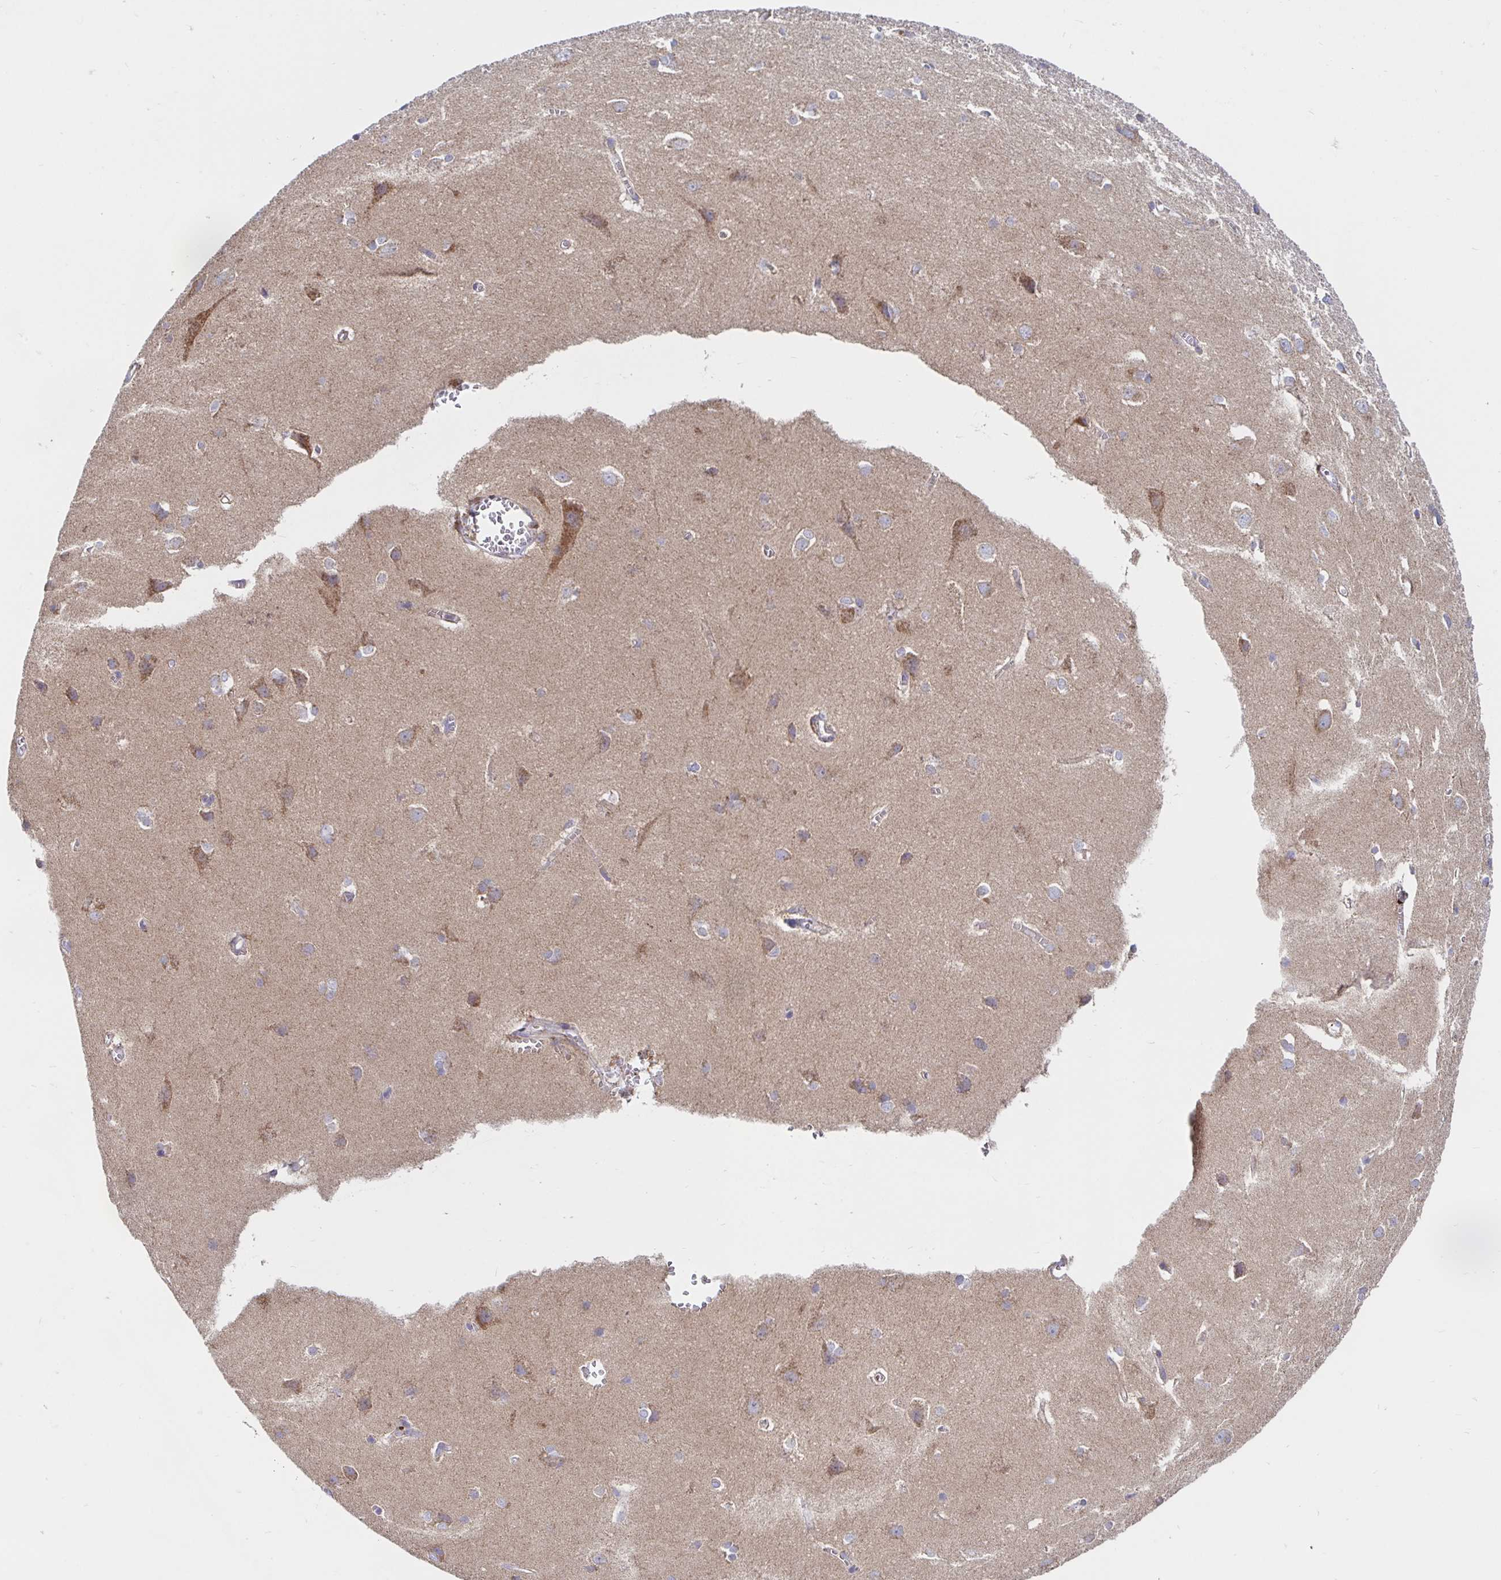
{"staining": {"intensity": "negative", "quantity": "none", "location": "none"}, "tissue": "cerebral cortex", "cell_type": "Endothelial cells", "image_type": "normal", "snomed": [{"axis": "morphology", "description": "Normal tissue, NOS"}, {"axis": "topography", "description": "Cerebral cortex"}], "caption": "Human cerebral cortex stained for a protein using immunohistochemistry (IHC) demonstrates no staining in endothelial cells.", "gene": "PRDX3", "patient": {"sex": "male", "age": 37}}